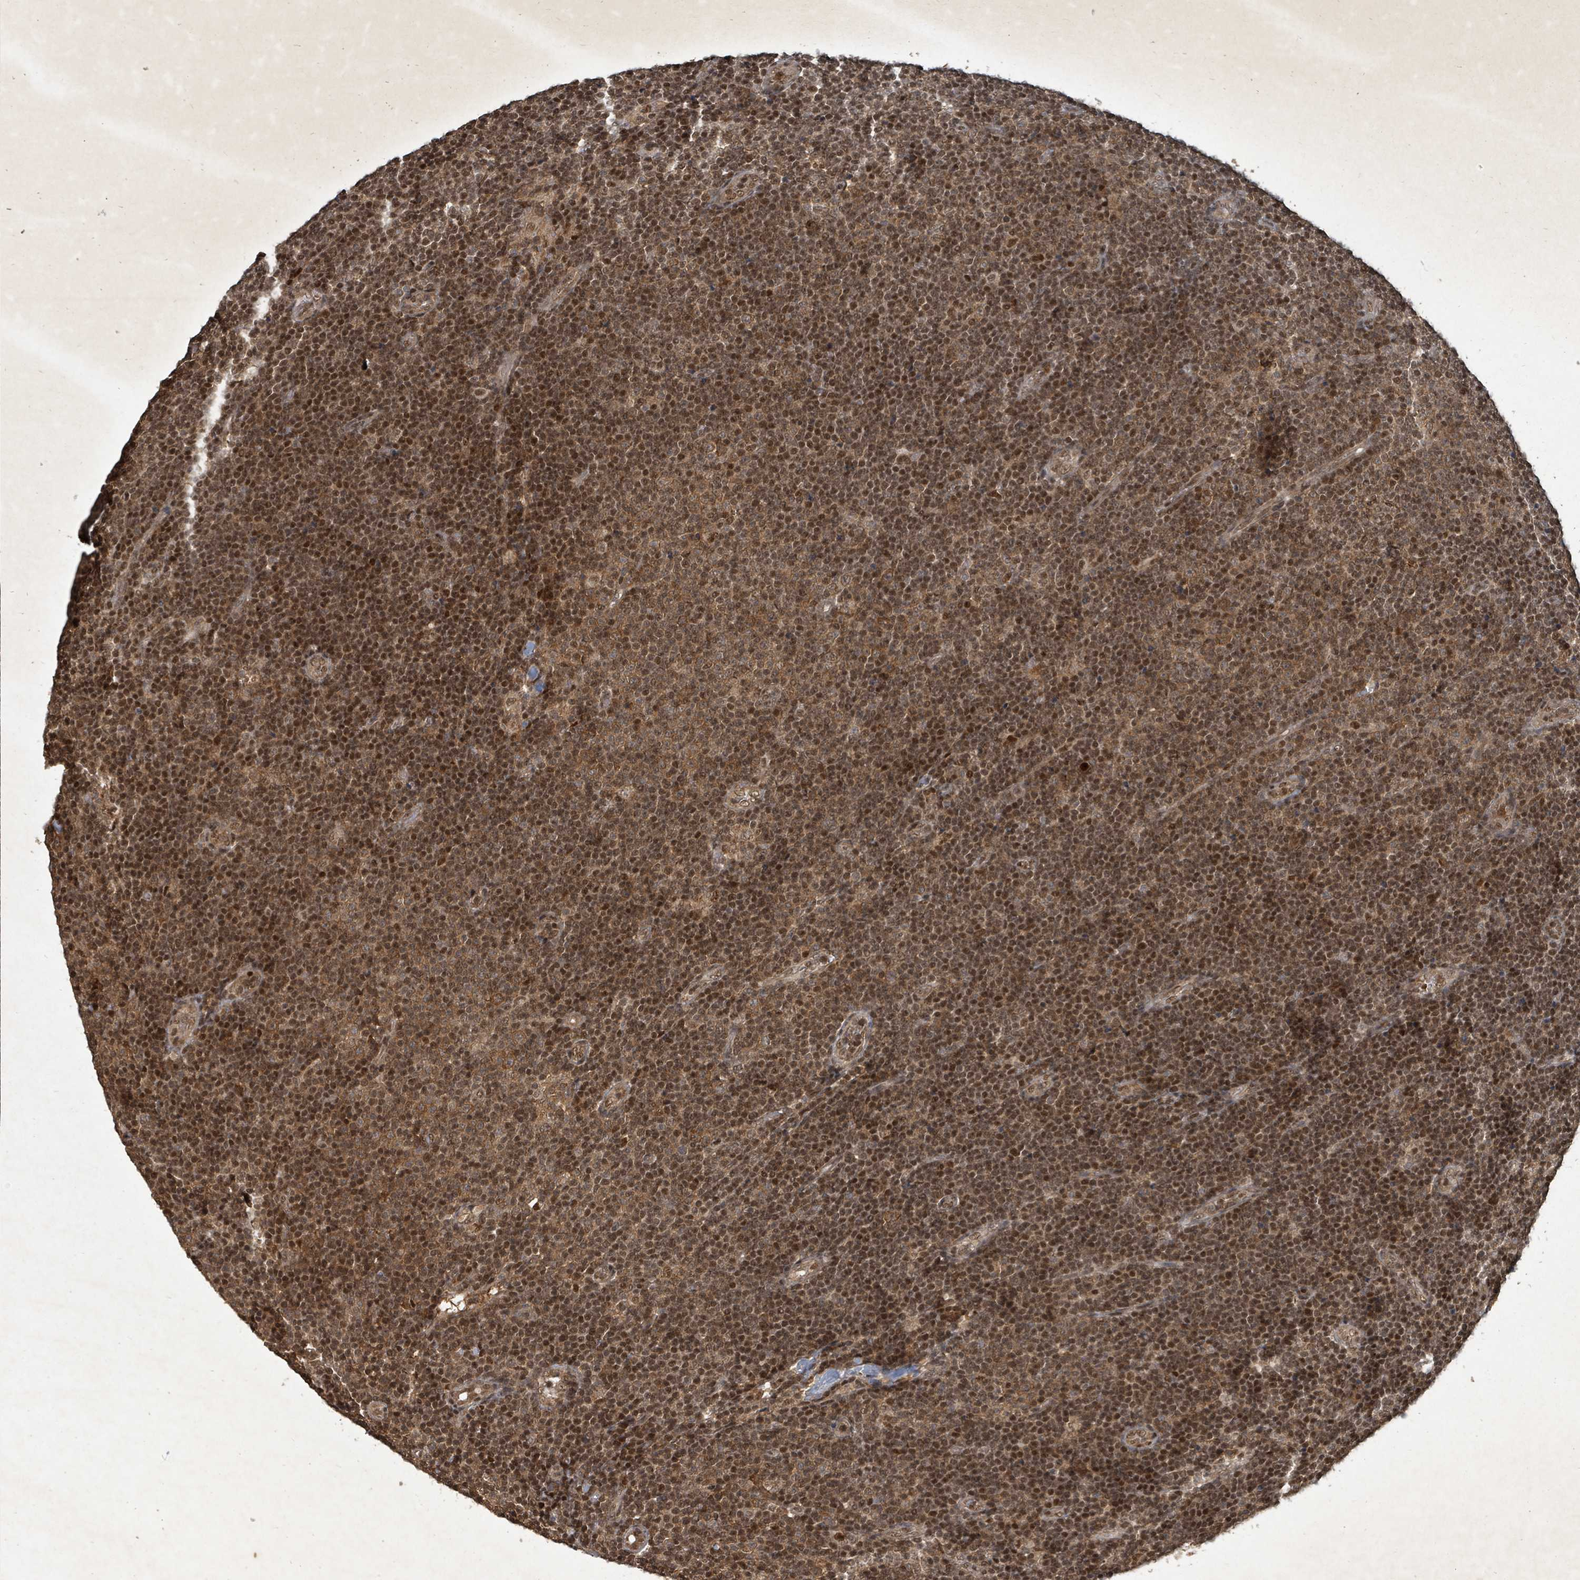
{"staining": {"intensity": "moderate", "quantity": ">75%", "location": "nuclear"}, "tissue": "lymphoma", "cell_type": "Tumor cells", "image_type": "cancer", "snomed": [{"axis": "morphology", "description": "Malignant lymphoma, non-Hodgkin's type, Low grade"}, {"axis": "topography", "description": "Lymph node"}], "caption": "Tumor cells show medium levels of moderate nuclear positivity in approximately >75% of cells in human lymphoma. (Brightfield microscopy of DAB IHC at high magnification).", "gene": "KDM4E", "patient": {"sex": "male", "age": 48}}